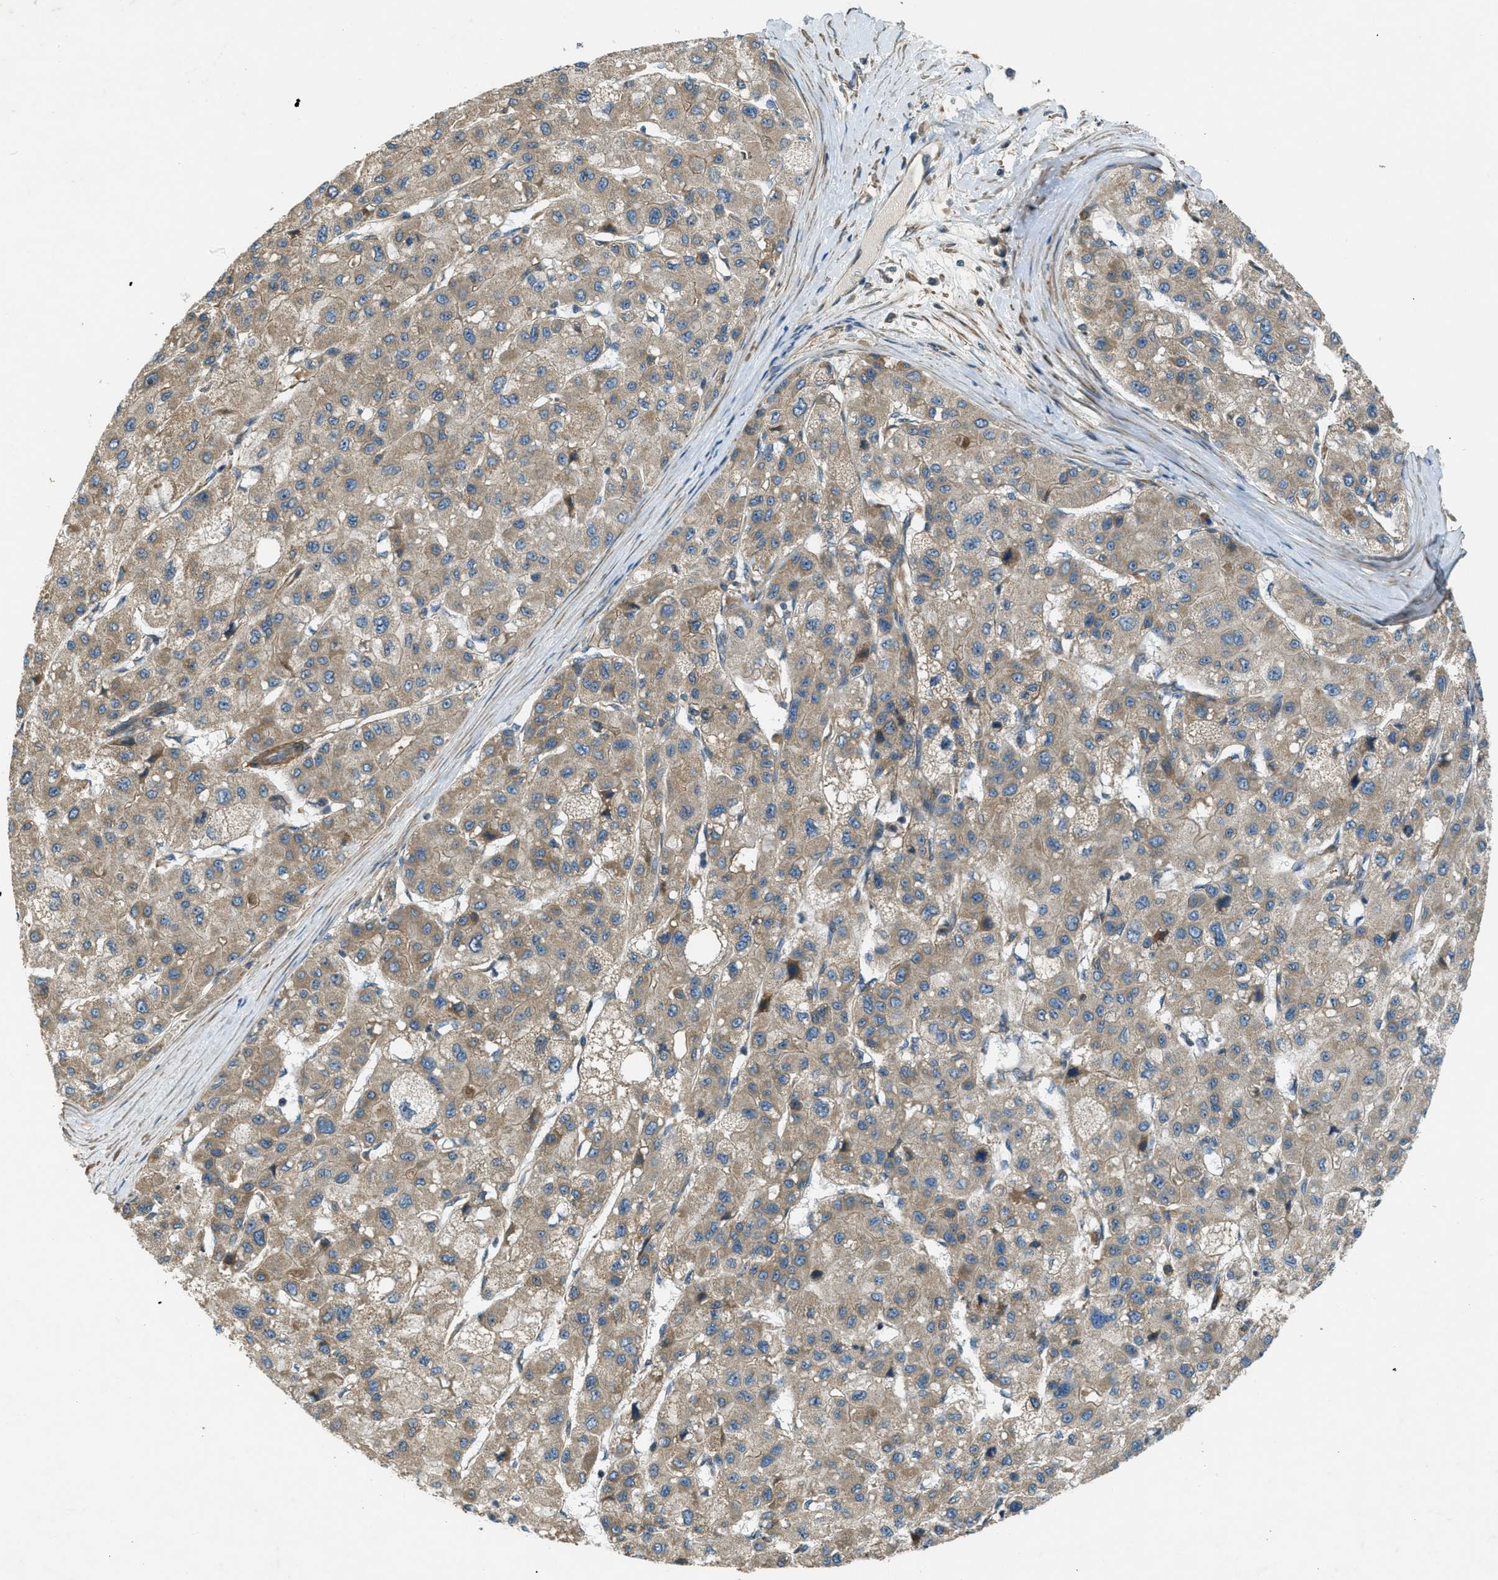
{"staining": {"intensity": "weak", "quantity": ">75%", "location": "cytoplasmic/membranous"}, "tissue": "liver cancer", "cell_type": "Tumor cells", "image_type": "cancer", "snomed": [{"axis": "morphology", "description": "Carcinoma, Hepatocellular, NOS"}, {"axis": "topography", "description": "Liver"}], "caption": "Liver cancer was stained to show a protein in brown. There is low levels of weak cytoplasmic/membranous expression in approximately >75% of tumor cells.", "gene": "VEZT", "patient": {"sex": "male", "age": 80}}